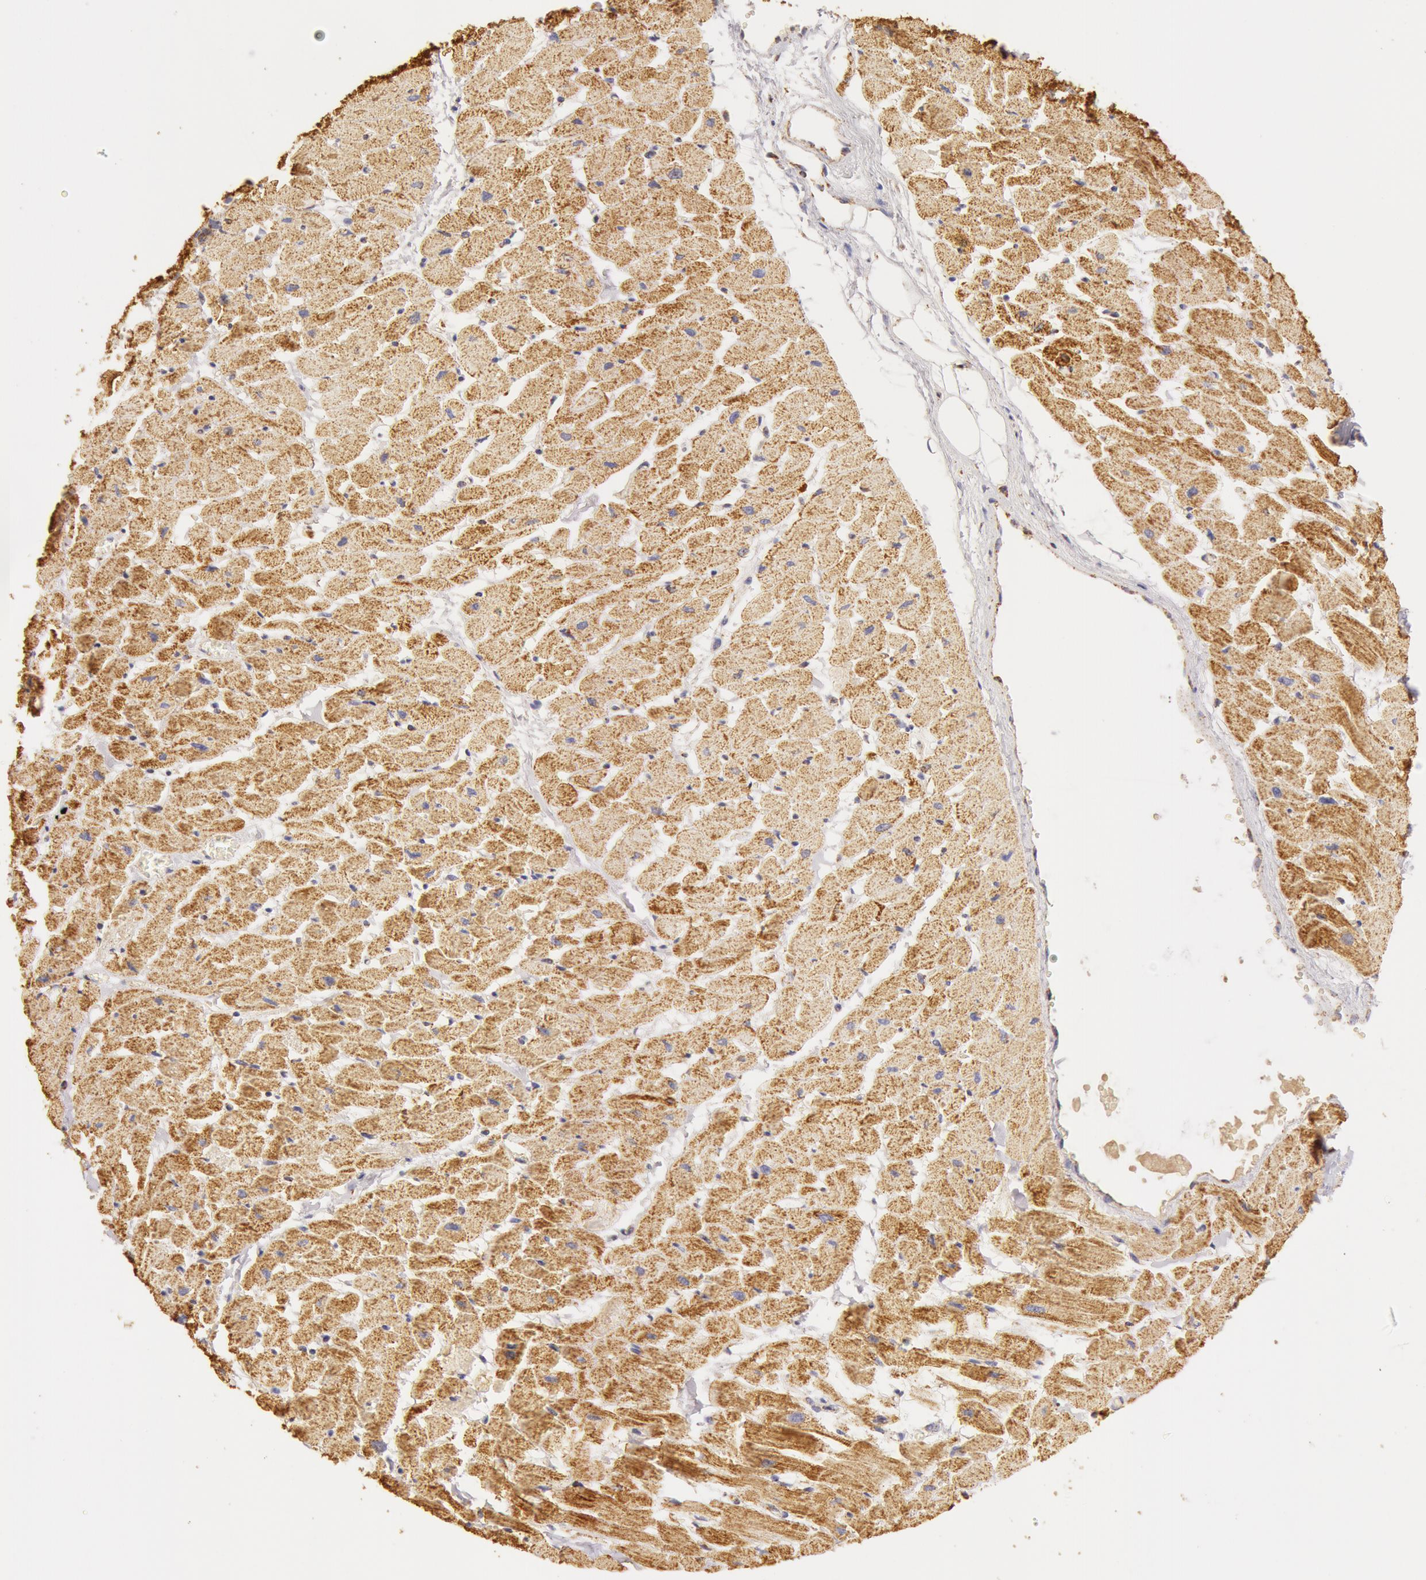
{"staining": {"intensity": "moderate", "quantity": ">75%", "location": "cytoplasmic/membranous"}, "tissue": "heart muscle", "cell_type": "Cardiomyocytes", "image_type": "normal", "snomed": [{"axis": "morphology", "description": "Normal tissue, NOS"}, {"axis": "topography", "description": "Heart"}], "caption": "A brown stain highlights moderate cytoplasmic/membranous expression of a protein in cardiomyocytes of benign human heart muscle.", "gene": "ATP5F1B", "patient": {"sex": "female", "age": 19}}